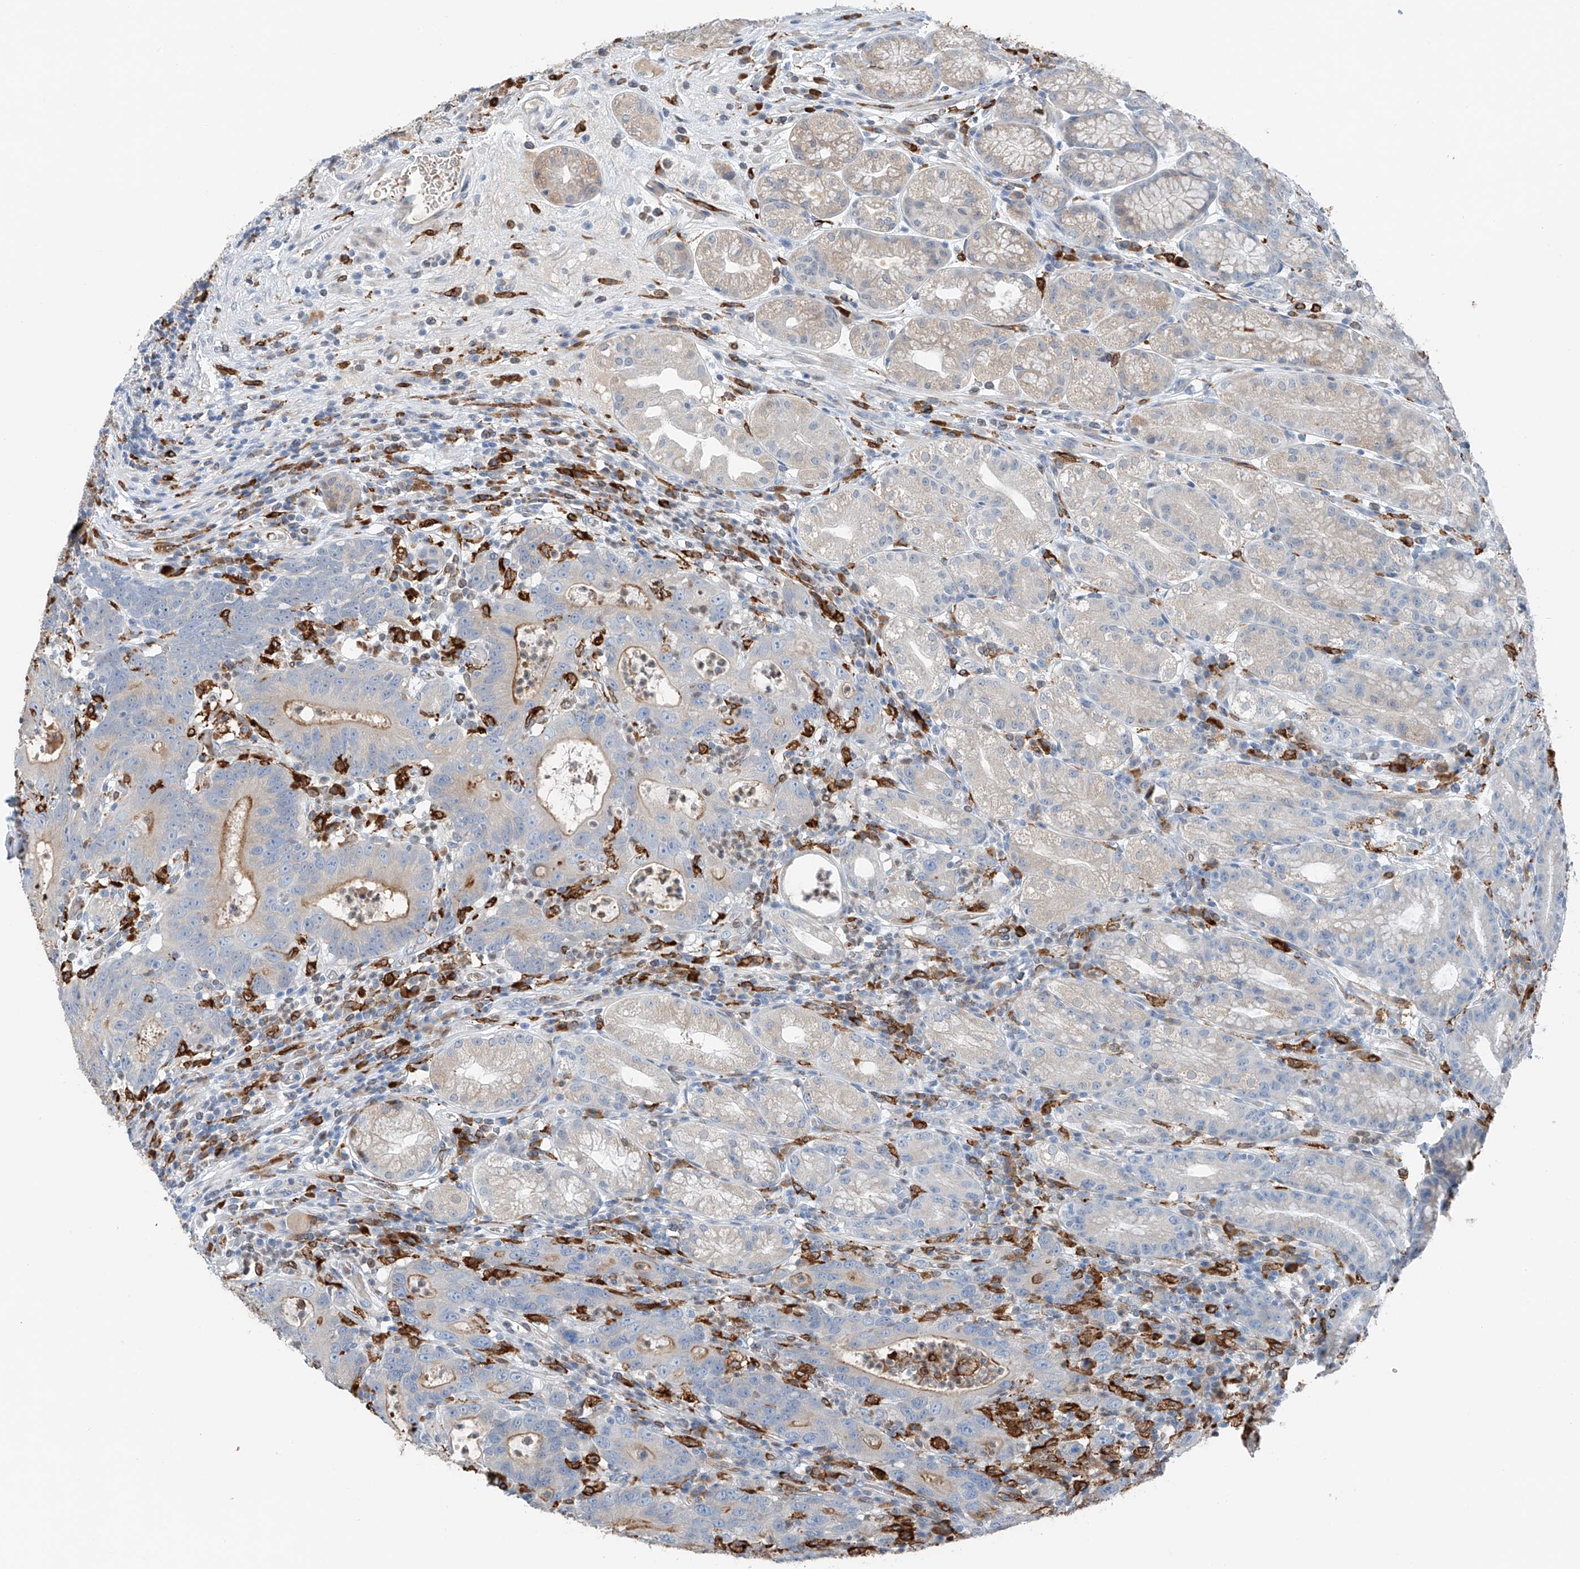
{"staining": {"intensity": "weak", "quantity": "25%-75%", "location": "cytoplasmic/membranous"}, "tissue": "stomach", "cell_type": "Glandular cells", "image_type": "normal", "snomed": [{"axis": "morphology", "description": "Normal tissue, NOS"}, {"axis": "topography", "description": "Stomach"}], "caption": "Immunohistochemistry of benign stomach exhibits low levels of weak cytoplasmic/membranous staining in approximately 25%-75% of glandular cells. The staining was performed using DAB (3,3'-diaminobenzidine) to visualize the protein expression in brown, while the nuclei were stained in blue with hematoxylin (Magnification: 20x).", "gene": "TBXAS1", "patient": {"sex": "male", "age": 57}}